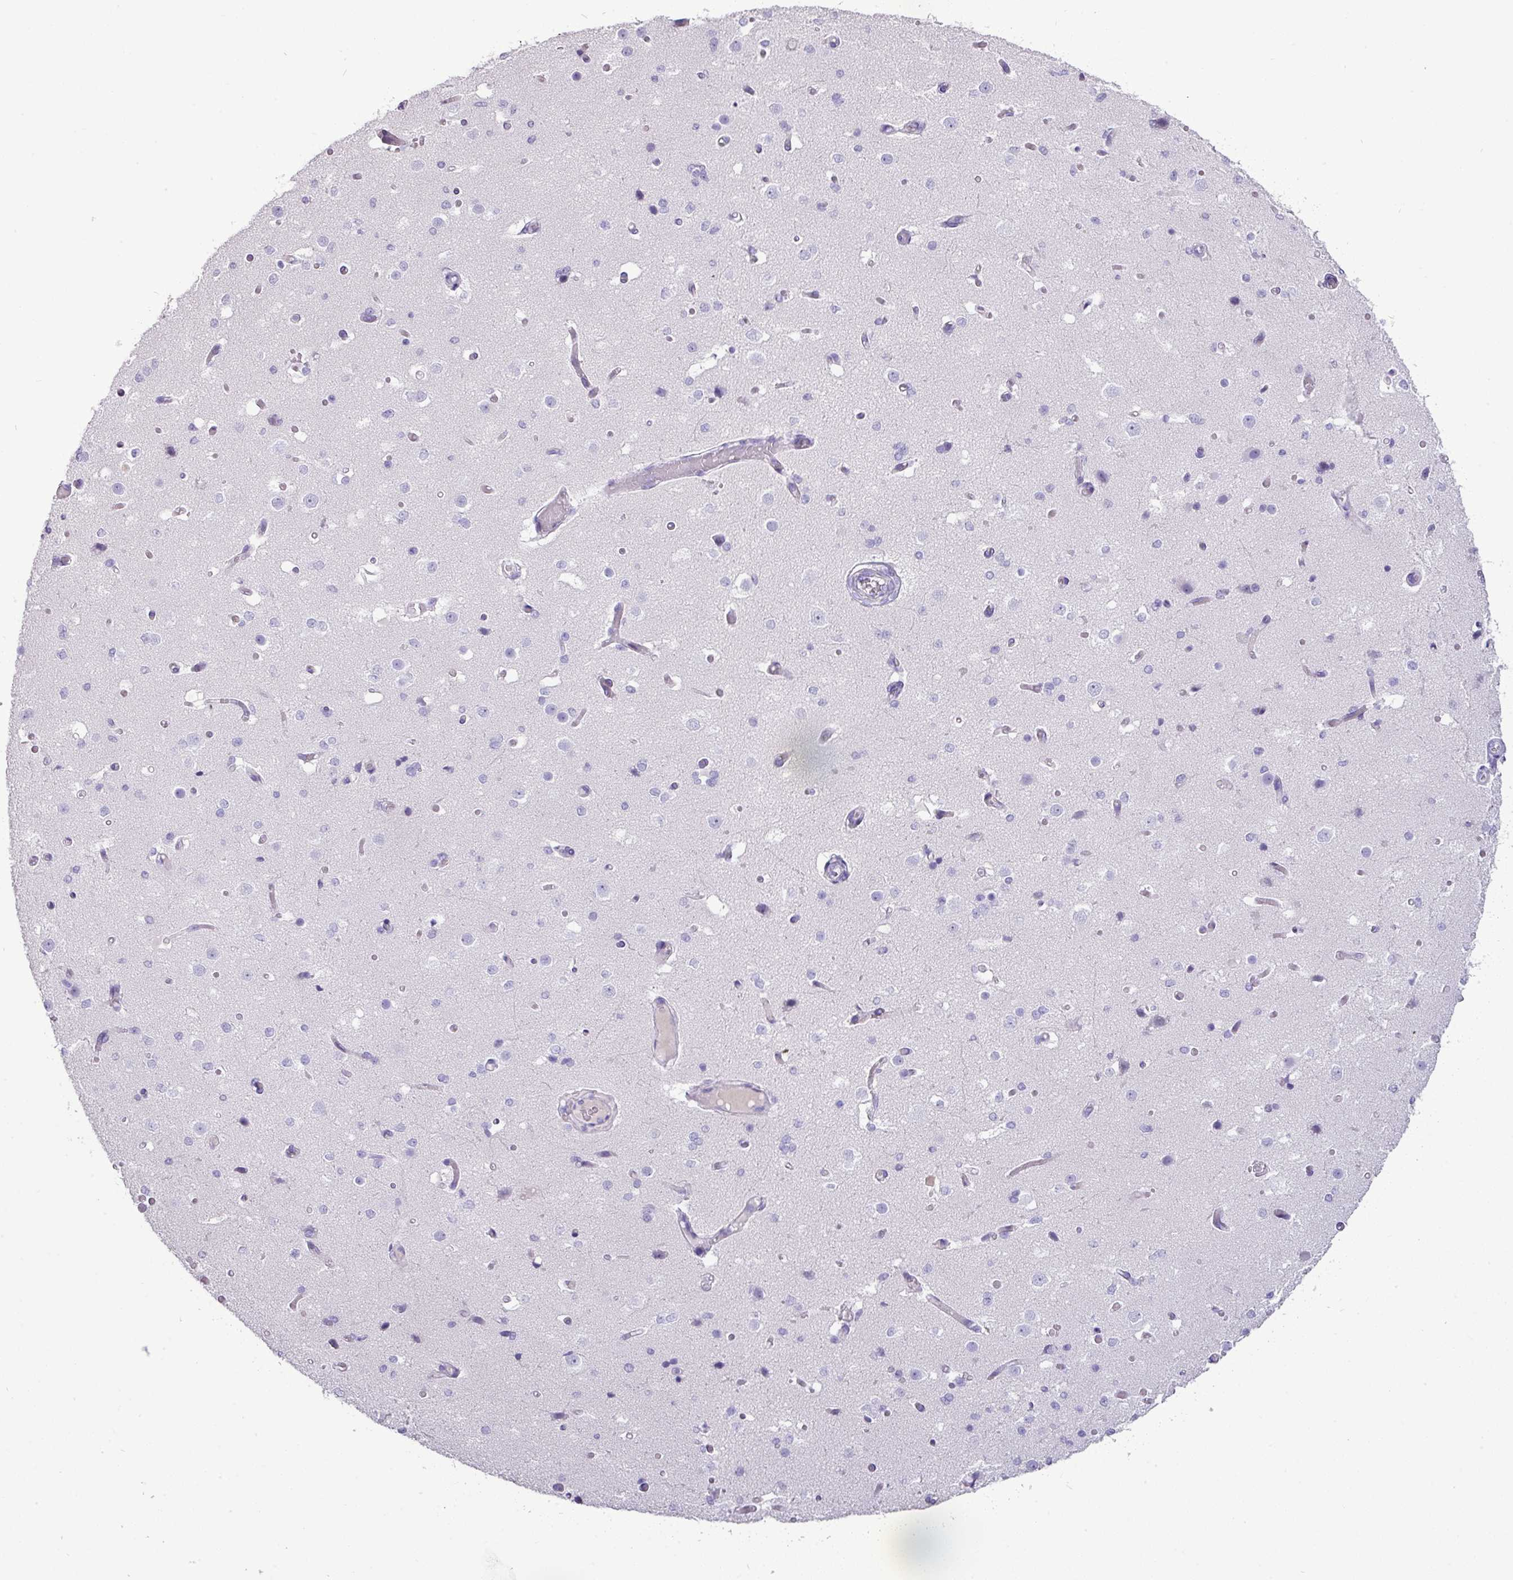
{"staining": {"intensity": "negative", "quantity": "none", "location": "none"}, "tissue": "cerebral cortex", "cell_type": "Endothelial cells", "image_type": "normal", "snomed": [{"axis": "morphology", "description": "Normal tissue, NOS"}, {"axis": "morphology", "description": "Inflammation, NOS"}, {"axis": "topography", "description": "Cerebral cortex"}], "caption": "DAB immunohistochemical staining of unremarkable cerebral cortex displays no significant expression in endothelial cells. (DAB (3,3'-diaminobenzidine) immunohistochemistry (IHC), high magnification).", "gene": "GSTA1", "patient": {"sex": "male", "age": 6}}